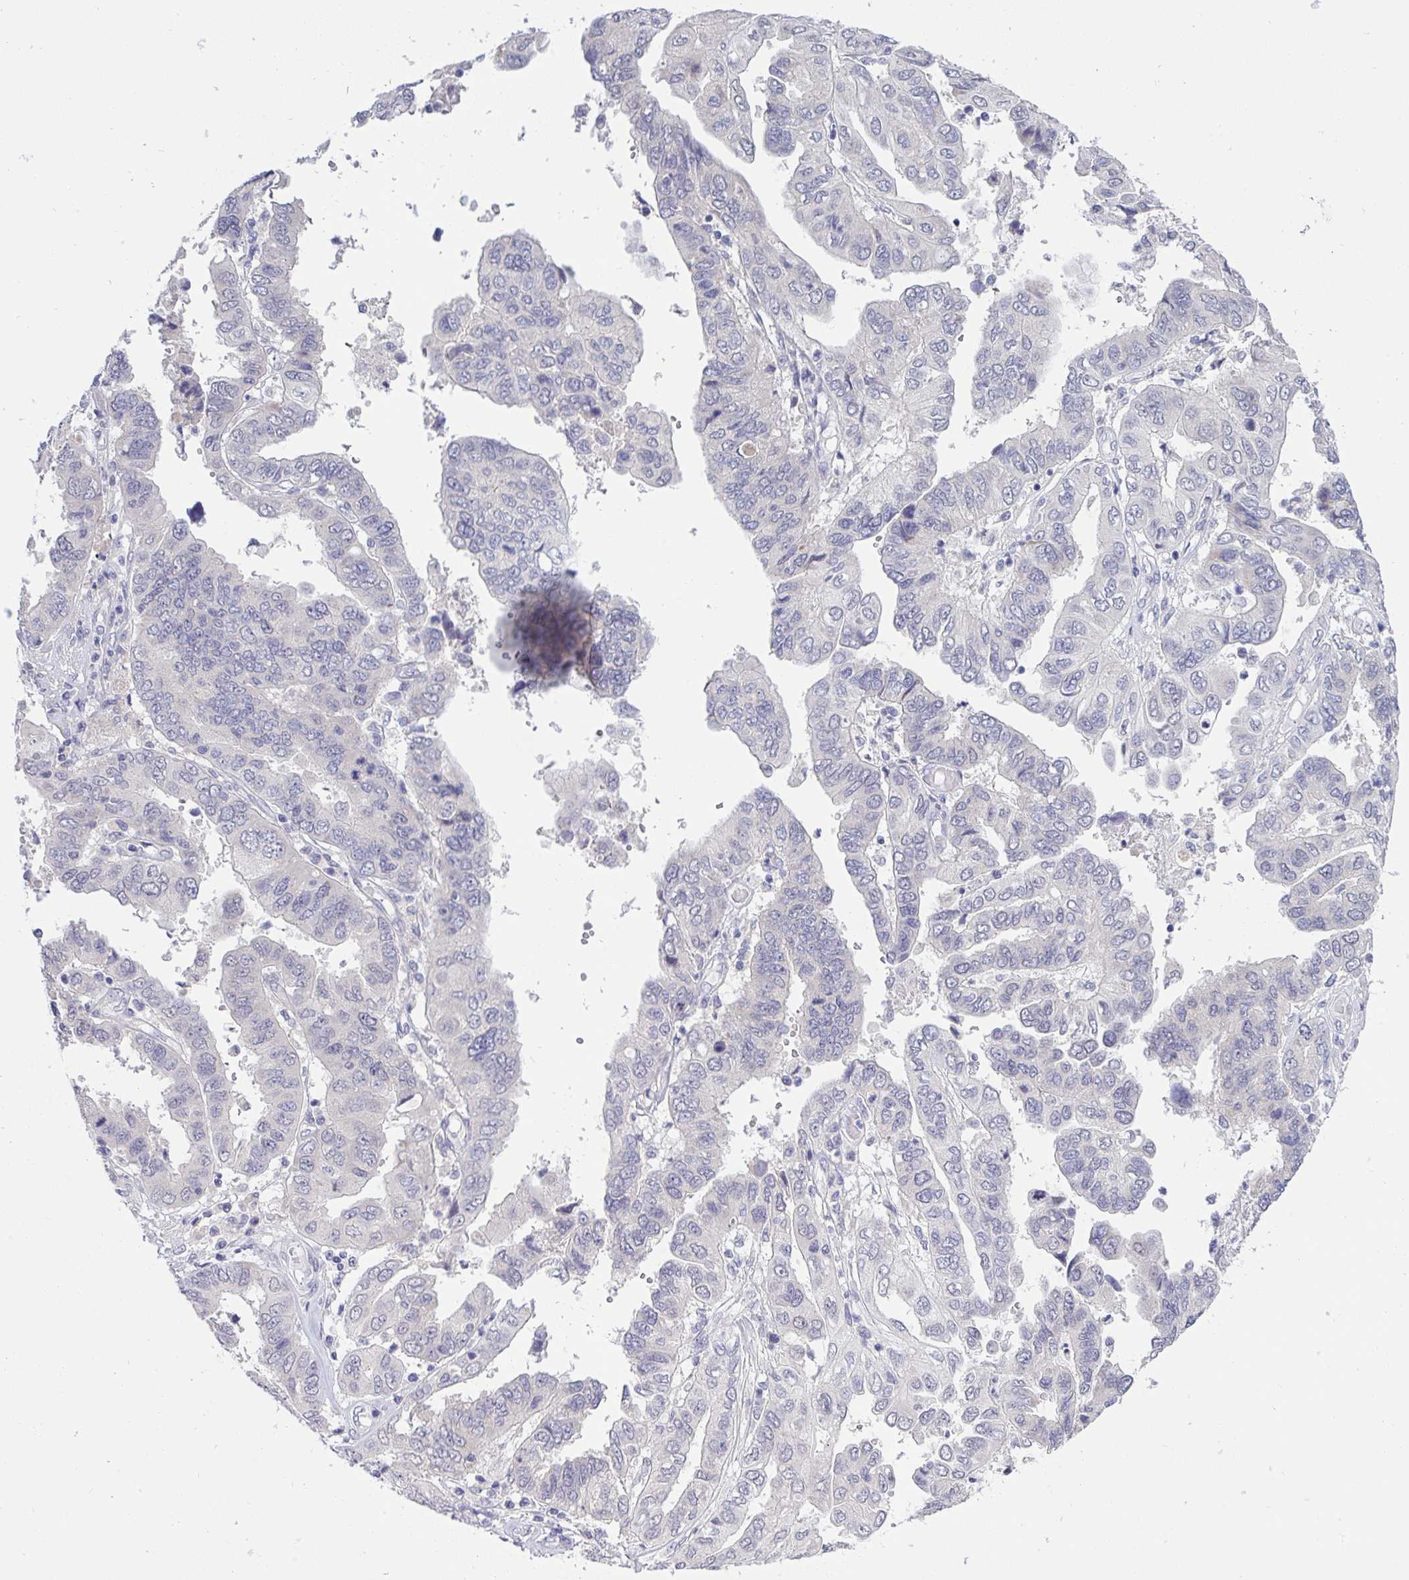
{"staining": {"intensity": "negative", "quantity": "none", "location": "none"}, "tissue": "ovarian cancer", "cell_type": "Tumor cells", "image_type": "cancer", "snomed": [{"axis": "morphology", "description": "Cystadenocarcinoma, serous, NOS"}, {"axis": "topography", "description": "Ovary"}], "caption": "DAB (3,3'-diaminobenzidine) immunohistochemical staining of human serous cystadenocarcinoma (ovarian) displays no significant expression in tumor cells. Brightfield microscopy of immunohistochemistry (IHC) stained with DAB (3,3'-diaminobenzidine) (brown) and hematoxylin (blue), captured at high magnification.", "gene": "TMEM41A", "patient": {"sex": "female", "age": 79}}